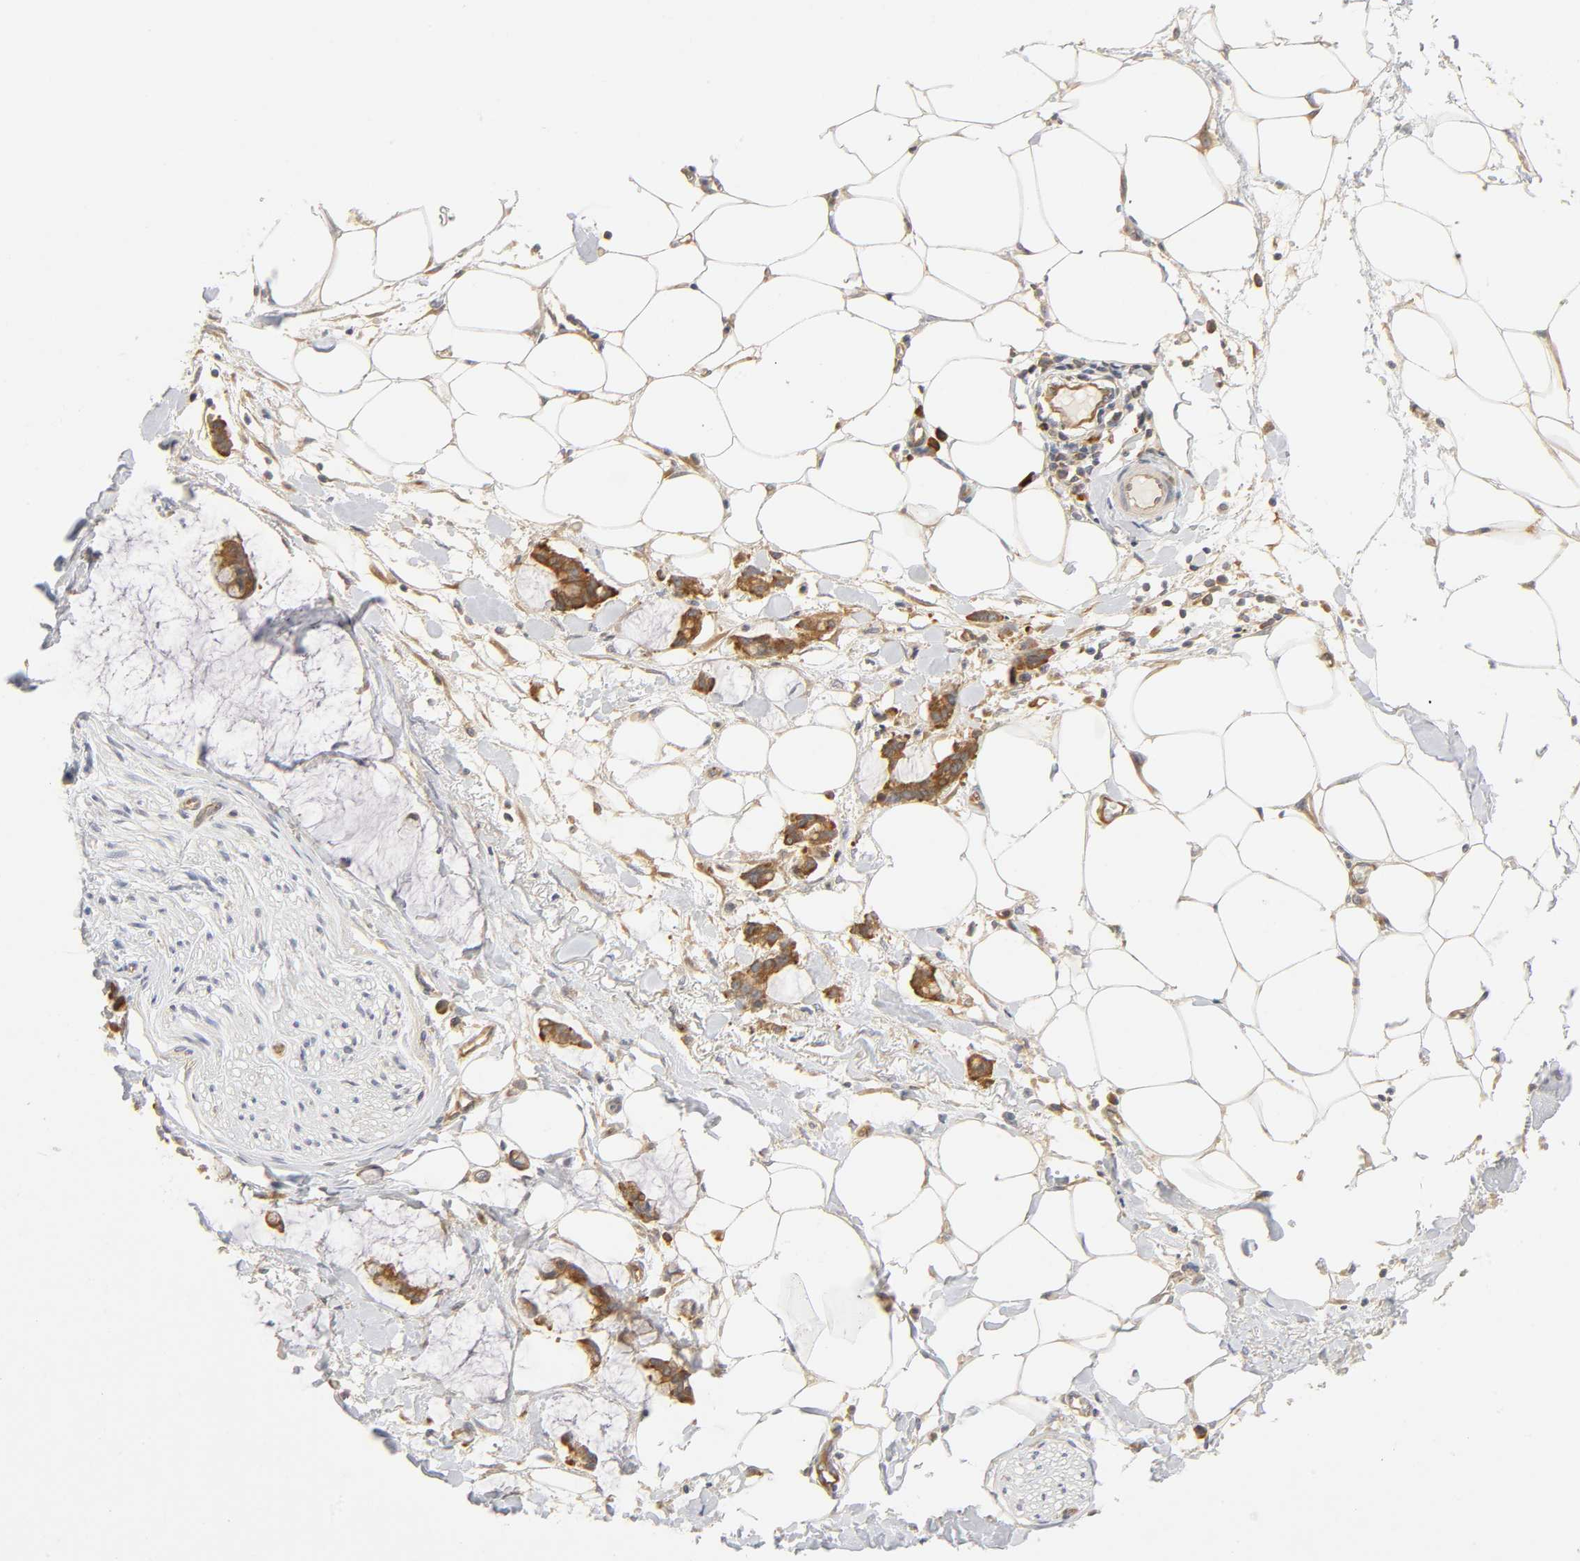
{"staining": {"intensity": "moderate", "quantity": ">75%", "location": "cytoplasmic/membranous"}, "tissue": "adipose tissue", "cell_type": "Adipocytes", "image_type": "normal", "snomed": [{"axis": "morphology", "description": "Normal tissue, NOS"}, {"axis": "morphology", "description": "Adenocarcinoma, NOS"}, {"axis": "topography", "description": "Colon"}, {"axis": "topography", "description": "Peripheral nerve tissue"}], "caption": "Brown immunohistochemical staining in benign adipose tissue demonstrates moderate cytoplasmic/membranous expression in approximately >75% of adipocytes.", "gene": "IQCJ", "patient": {"sex": "male", "age": 14}}